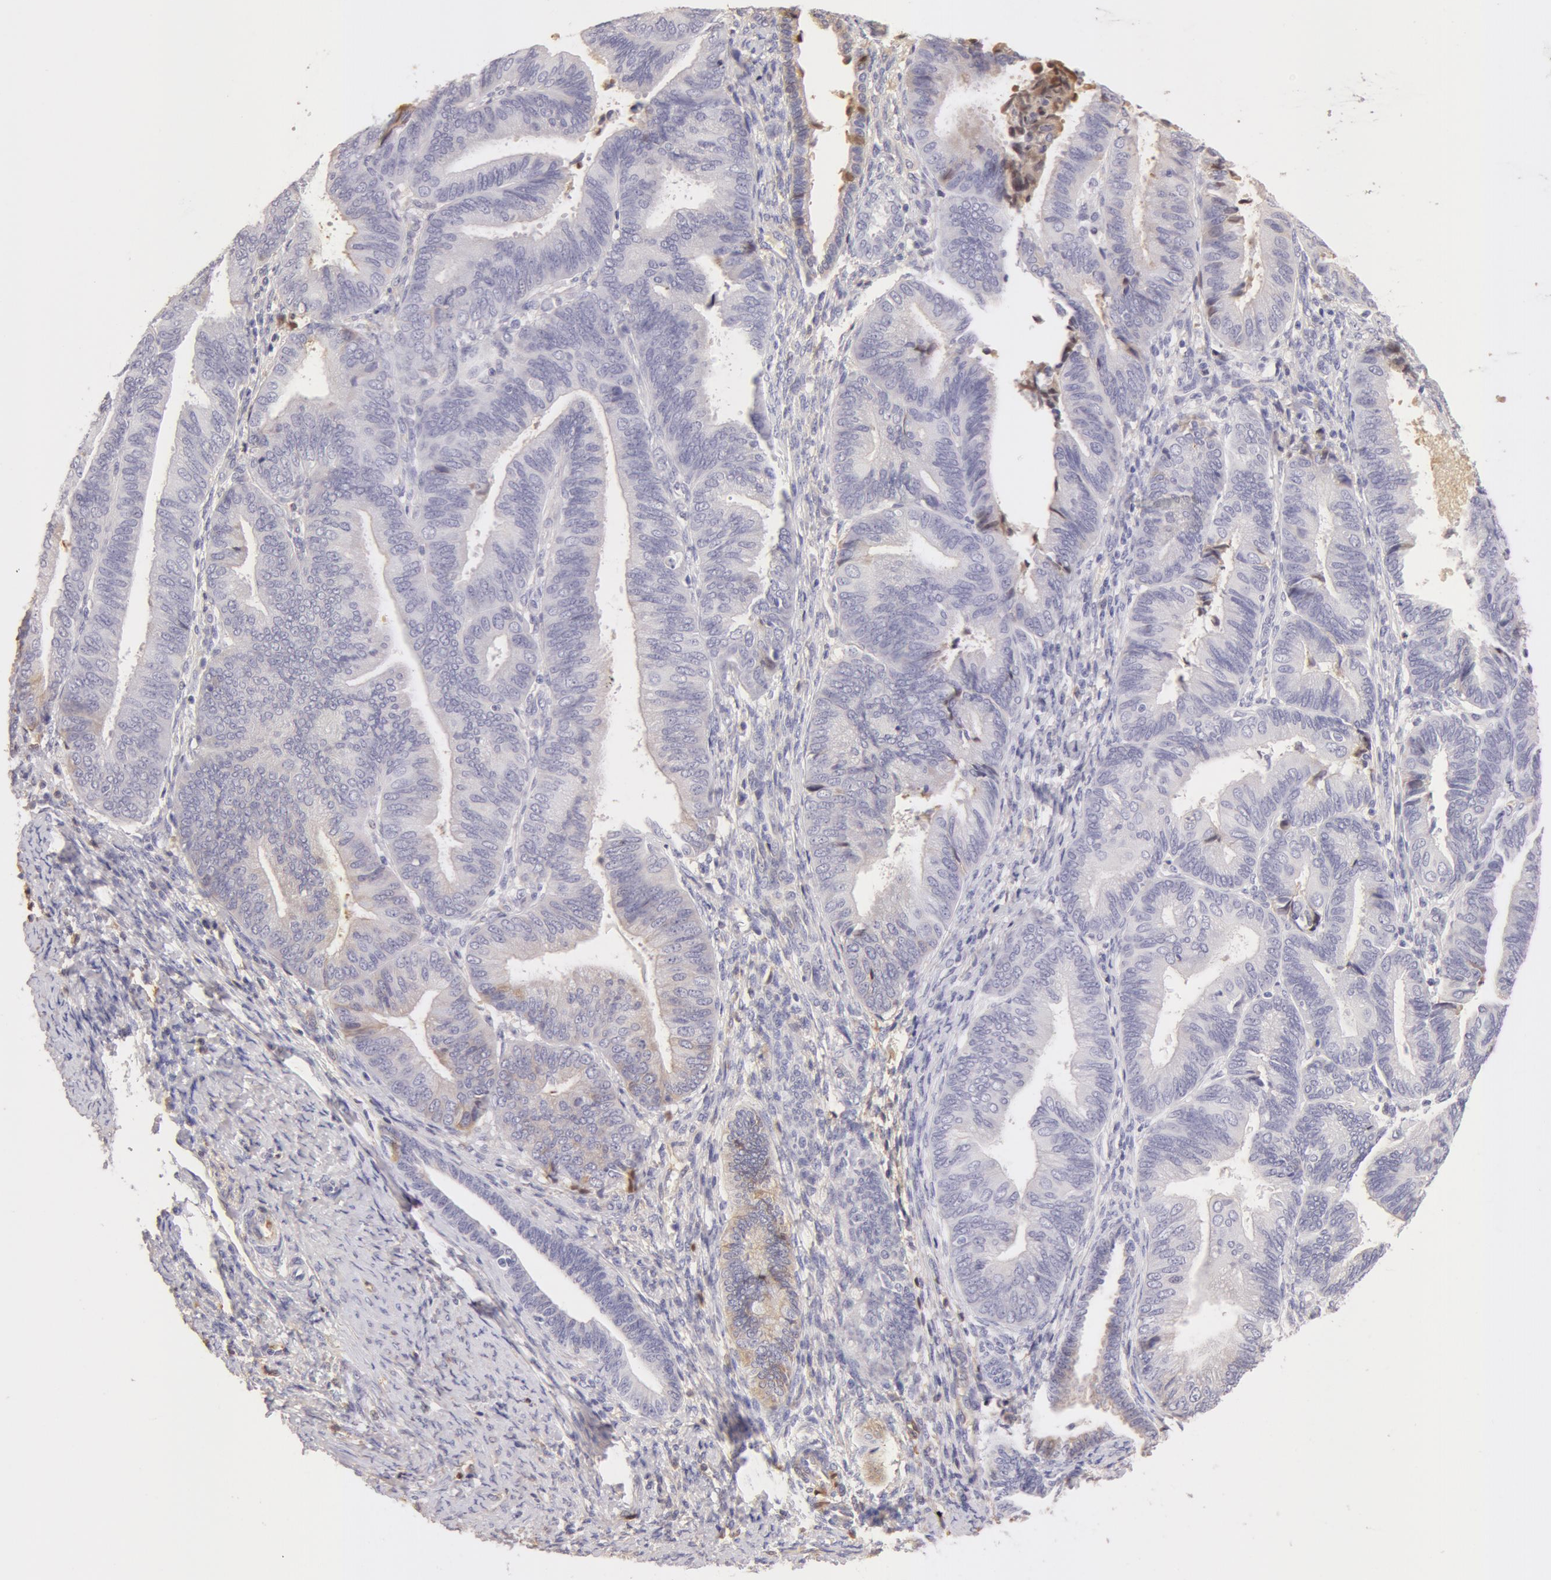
{"staining": {"intensity": "negative", "quantity": "none", "location": "none"}, "tissue": "endometrial cancer", "cell_type": "Tumor cells", "image_type": "cancer", "snomed": [{"axis": "morphology", "description": "Adenocarcinoma, NOS"}, {"axis": "topography", "description": "Endometrium"}], "caption": "There is no significant staining in tumor cells of adenocarcinoma (endometrial).", "gene": "AHSG", "patient": {"sex": "female", "age": 63}}